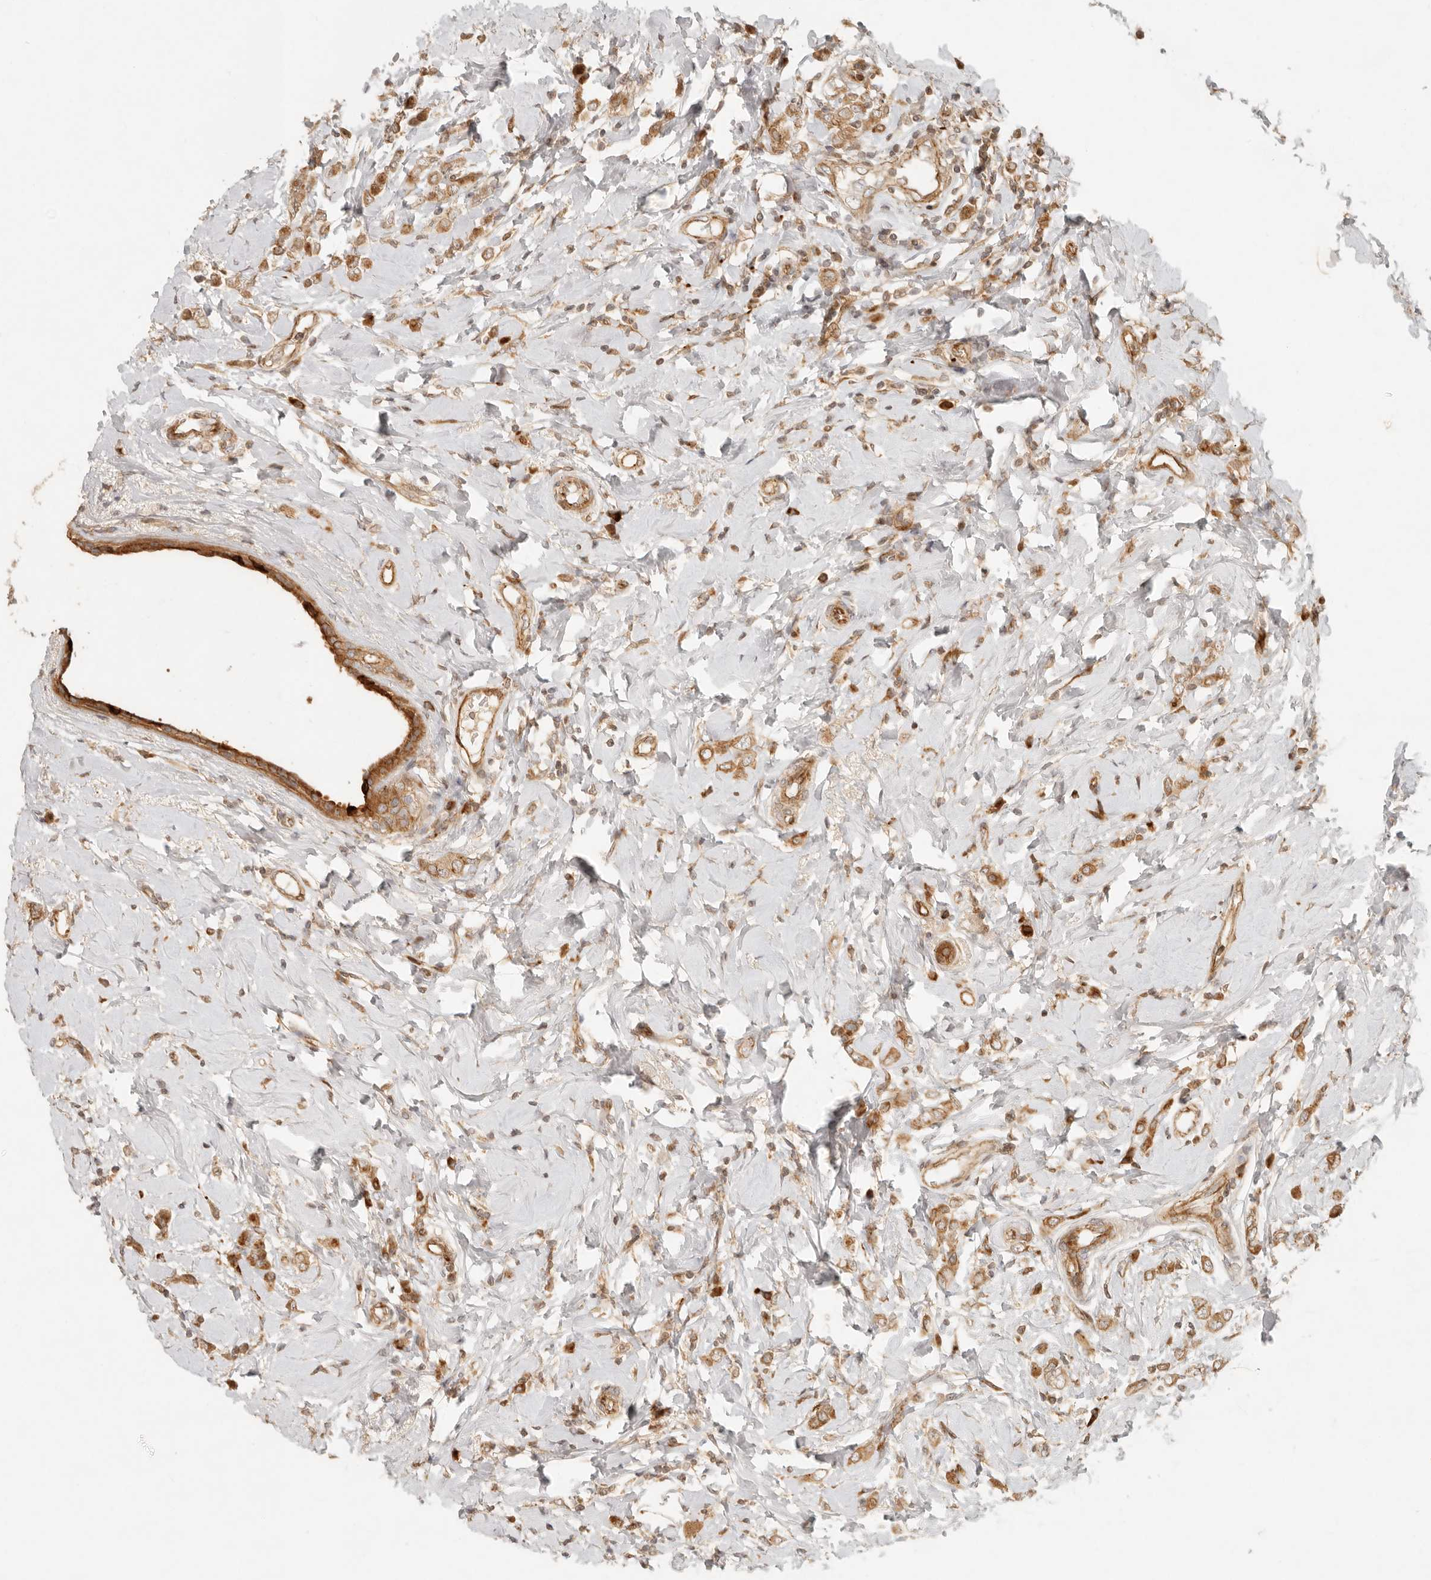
{"staining": {"intensity": "moderate", "quantity": ">75%", "location": "cytoplasmic/membranous"}, "tissue": "breast cancer", "cell_type": "Tumor cells", "image_type": "cancer", "snomed": [{"axis": "morphology", "description": "Lobular carcinoma"}, {"axis": "topography", "description": "Breast"}], "caption": "Moderate cytoplasmic/membranous positivity is present in about >75% of tumor cells in breast cancer. Using DAB (brown) and hematoxylin (blue) stains, captured at high magnification using brightfield microscopy.", "gene": "KLHL38", "patient": {"sex": "female", "age": 47}}